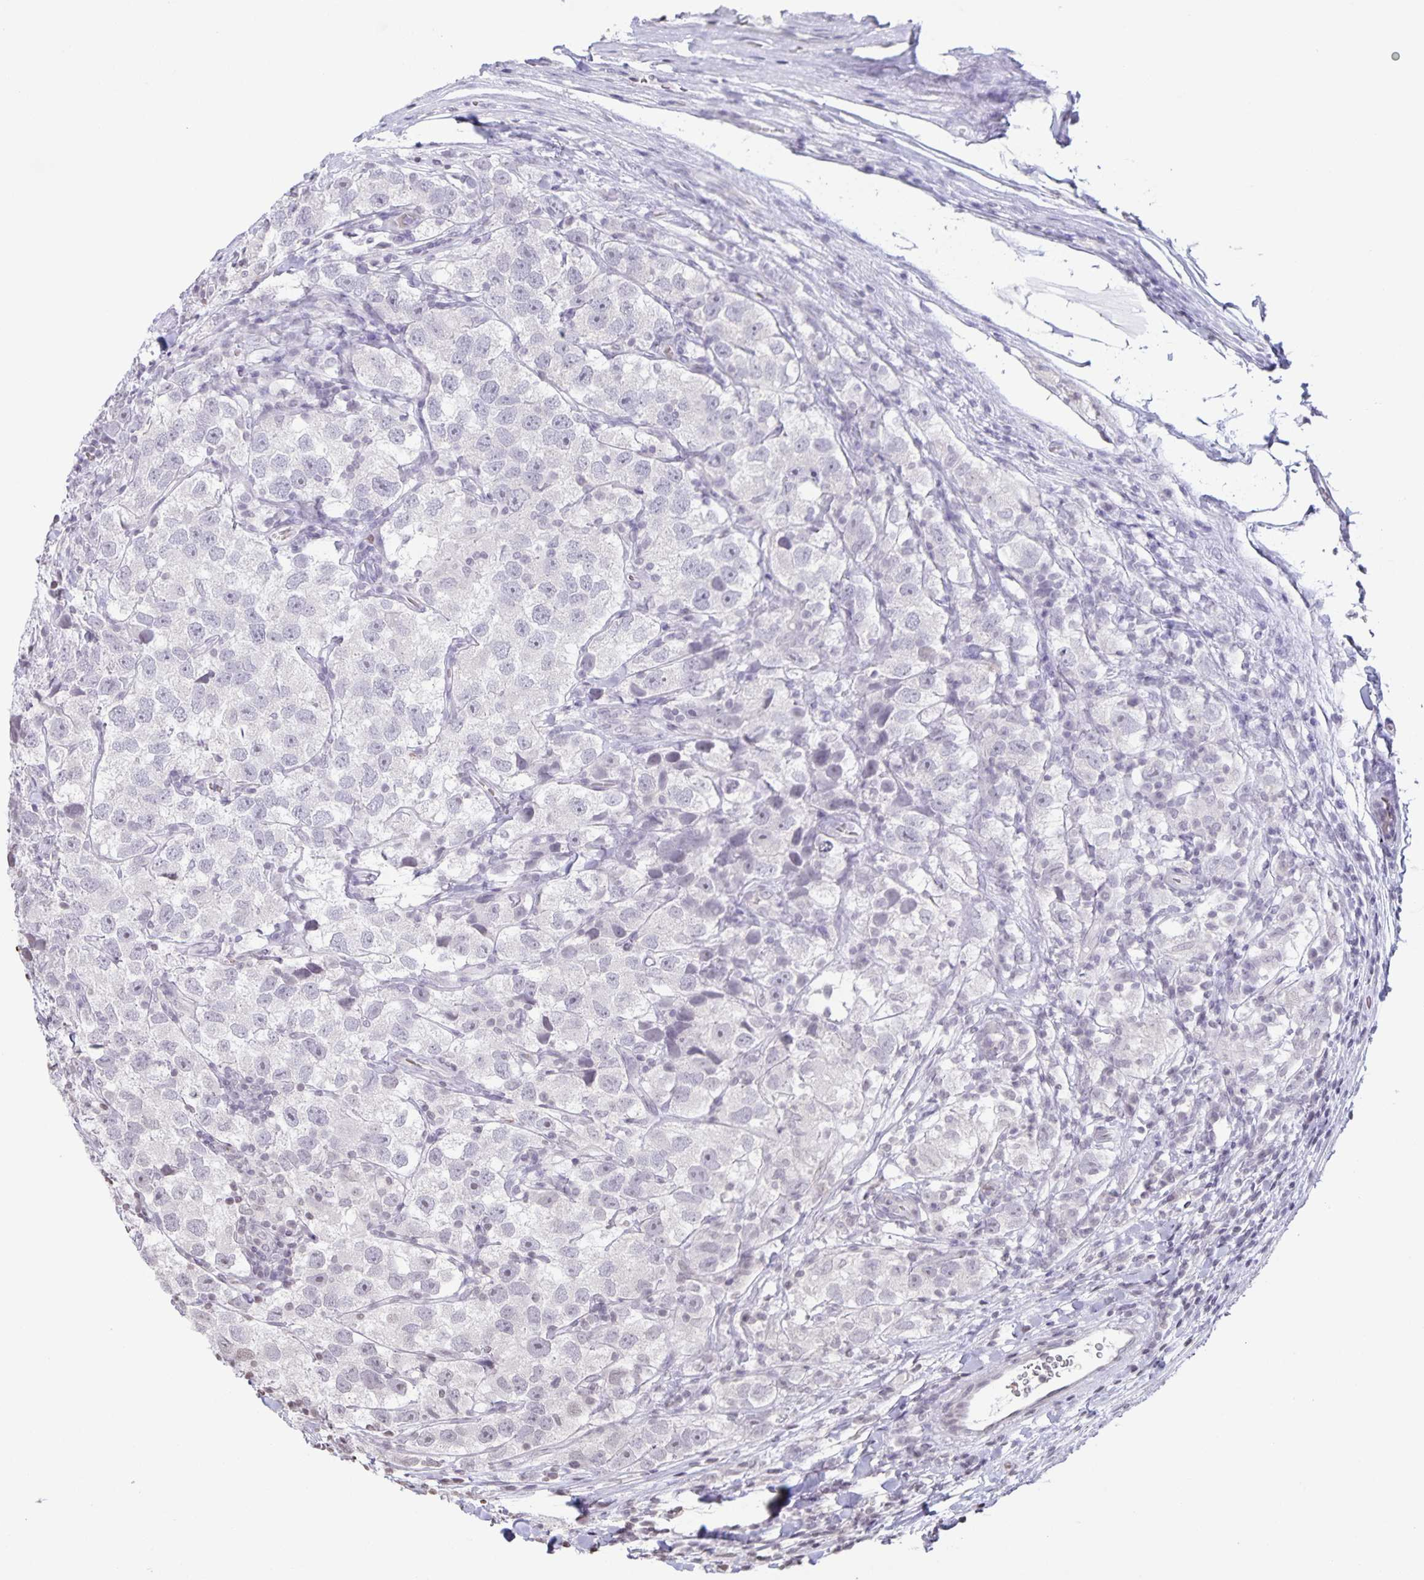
{"staining": {"intensity": "negative", "quantity": "none", "location": "none"}, "tissue": "testis cancer", "cell_type": "Tumor cells", "image_type": "cancer", "snomed": [{"axis": "morphology", "description": "Seminoma, NOS"}, {"axis": "topography", "description": "Testis"}], "caption": "The histopathology image exhibits no significant staining in tumor cells of testis cancer.", "gene": "AQP4", "patient": {"sex": "male", "age": 26}}